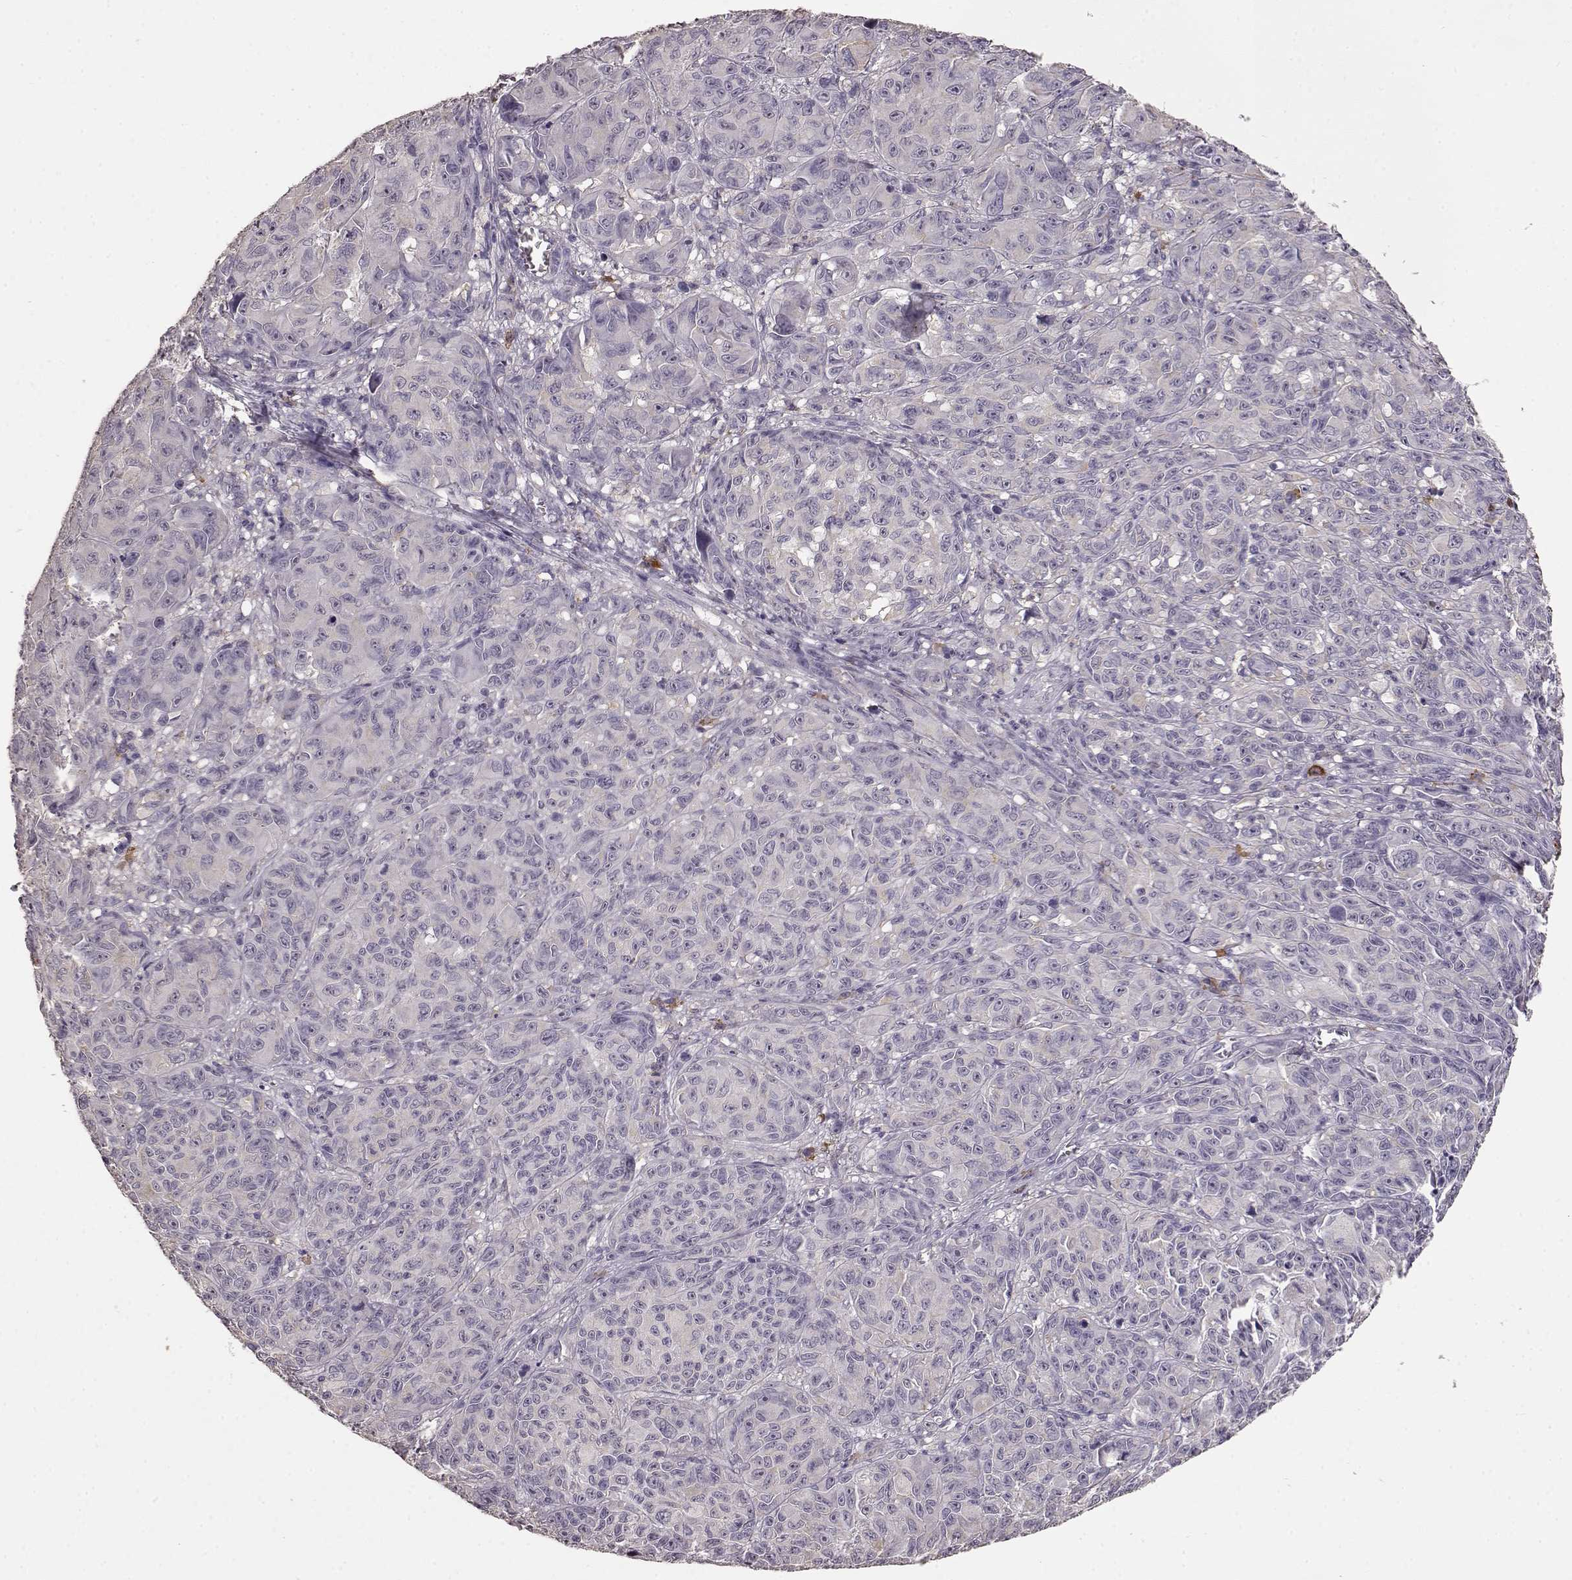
{"staining": {"intensity": "moderate", "quantity": "<25%", "location": "cytoplasmic/membranous"}, "tissue": "melanoma", "cell_type": "Tumor cells", "image_type": "cancer", "snomed": [{"axis": "morphology", "description": "Malignant melanoma, NOS"}, {"axis": "topography", "description": "Vulva, labia, clitoris and Bartholin´s gland, NO"}], "caption": "A photomicrograph of human malignant melanoma stained for a protein reveals moderate cytoplasmic/membranous brown staining in tumor cells. Nuclei are stained in blue.", "gene": "GABRG3", "patient": {"sex": "female", "age": 75}}